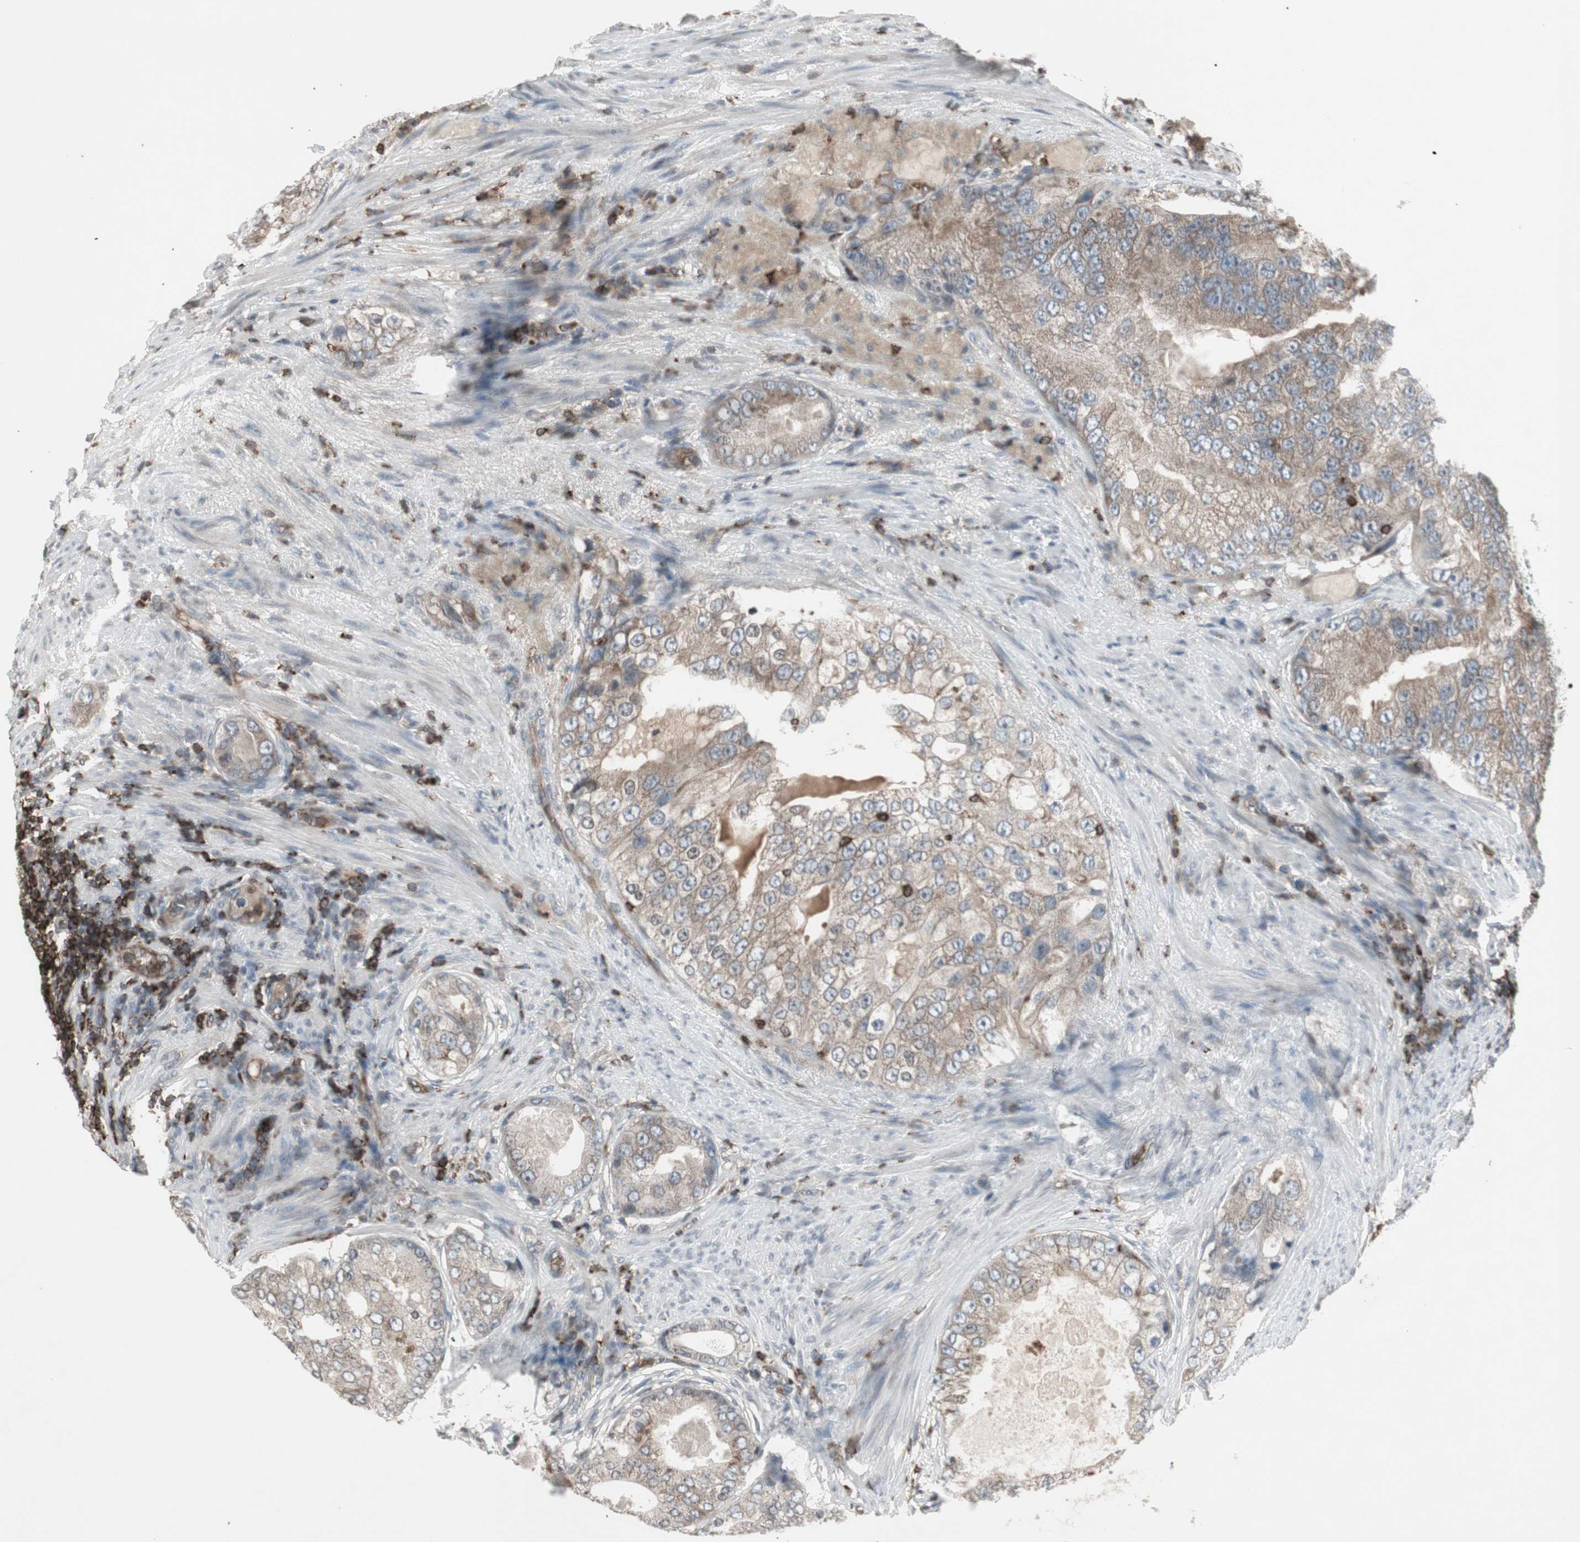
{"staining": {"intensity": "weak", "quantity": ">75%", "location": "cytoplasmic/membranous"}, "tissue": "prostate cancer", "cell_type": "Tumor cells", "image_type": "cancer", "snomed": [{"axis": "morphology", "description": "Adenocarcinoma, High grade"}, {"axis": "topography", "description": "Prostate"}], "caption": "DAB immunohistochemical staining of human prostate cancer (adenocarcinoma (high-grade)) exhibits weak cytoplasmic/membranous protein positivity in about >75% of tumor cells.", "gene": "ARHGEF1", "patient": {"sex": "male", "age": 66}}